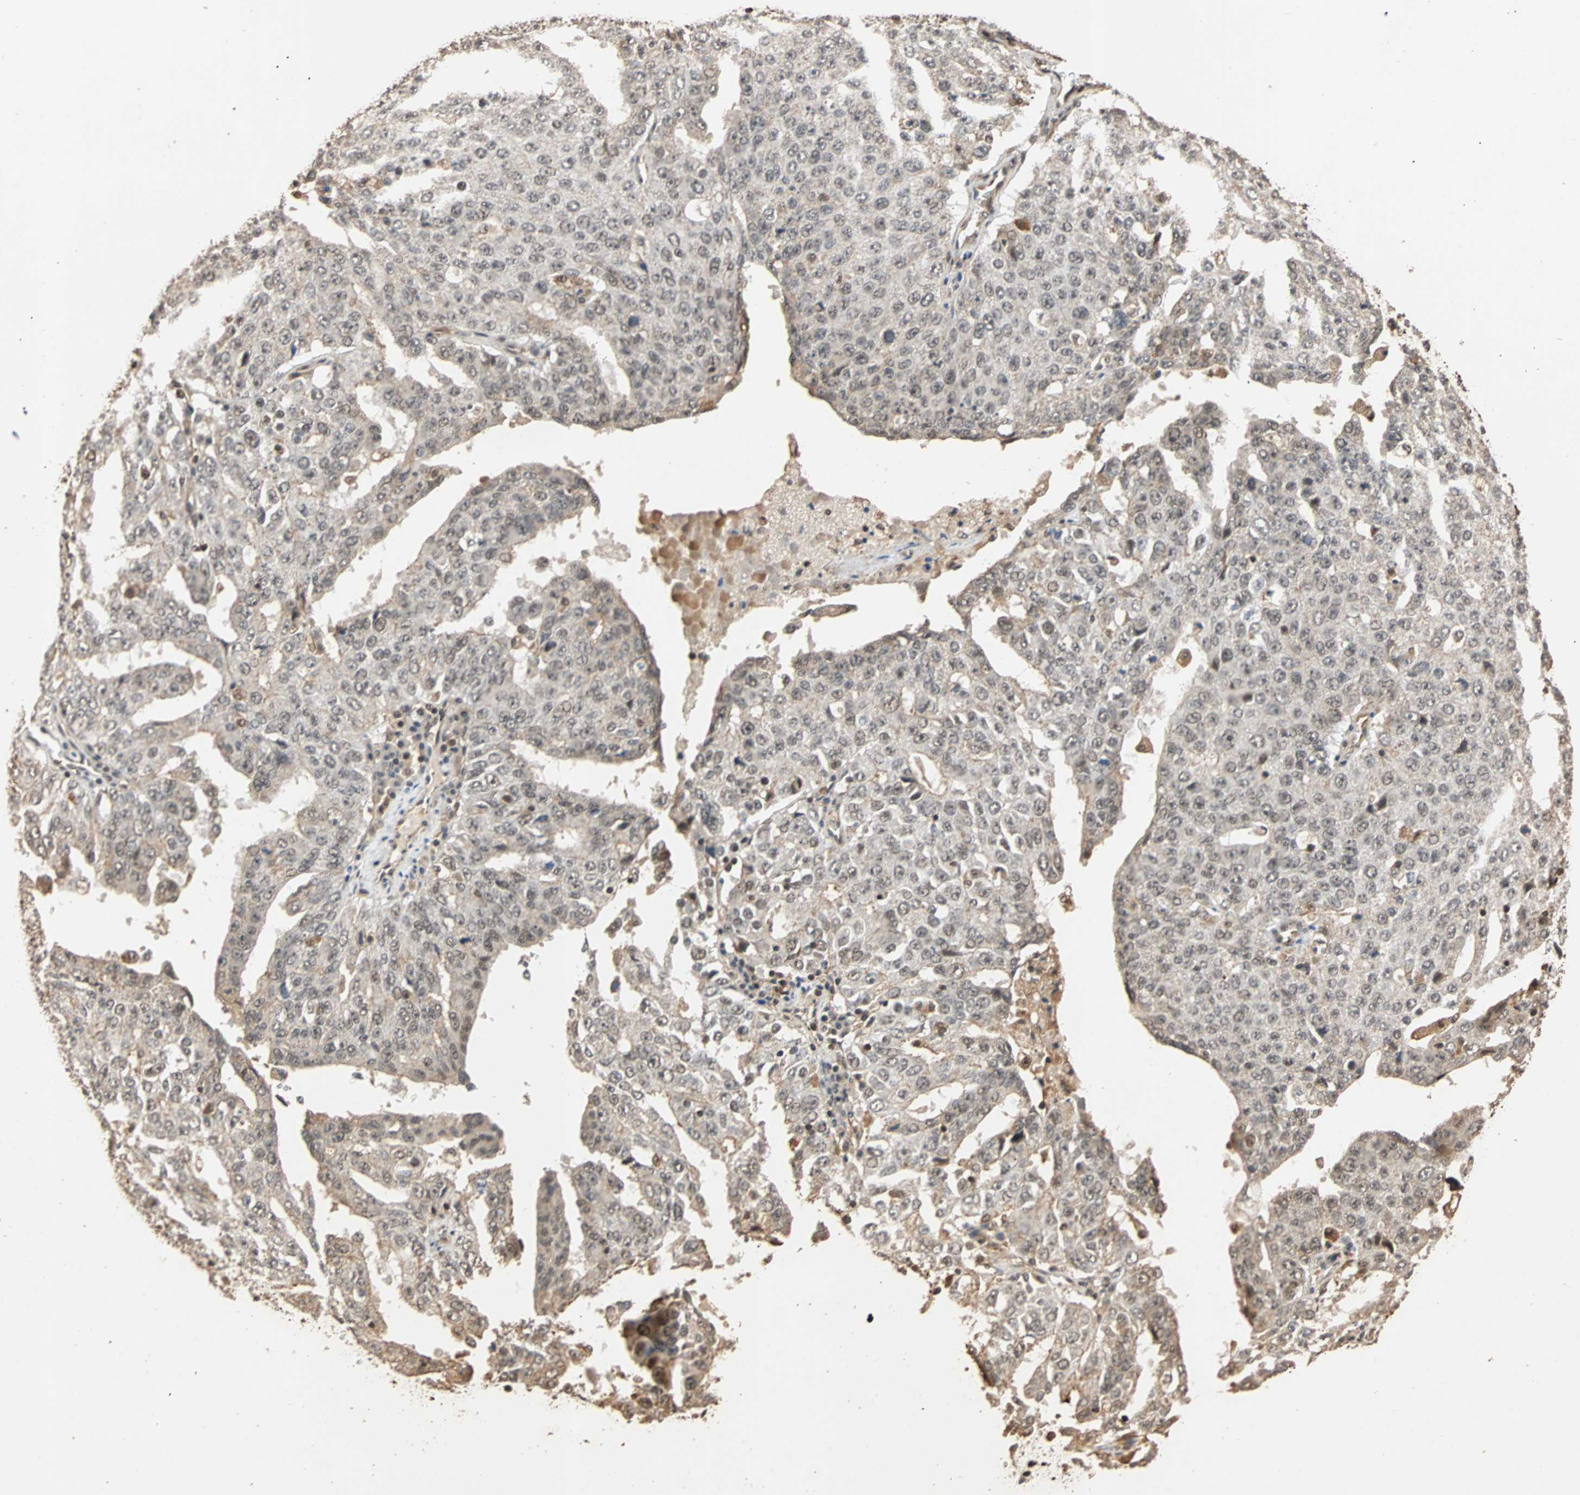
{"staining": {"intensity": "weak", "quantity": "<25%", "location": "cytoplasmic/membranous,nuclear"}, "tissue": "ovarian cancer", "cell_type": "Tumor cells", "image_type": "cancer", "snomed": [{"axis": "morphology", "description": "Carcinoma, endometroid"}, {"axis": "topography", "description": "Ovary"}], "caption": "The image shows no significant positivity in tumor cells of ovarian cancer (endometroid carcinoma). (DAB IHC, high magnification).", "gene": "CDC5L", "patient": {"sex": "female", "age": 62}}